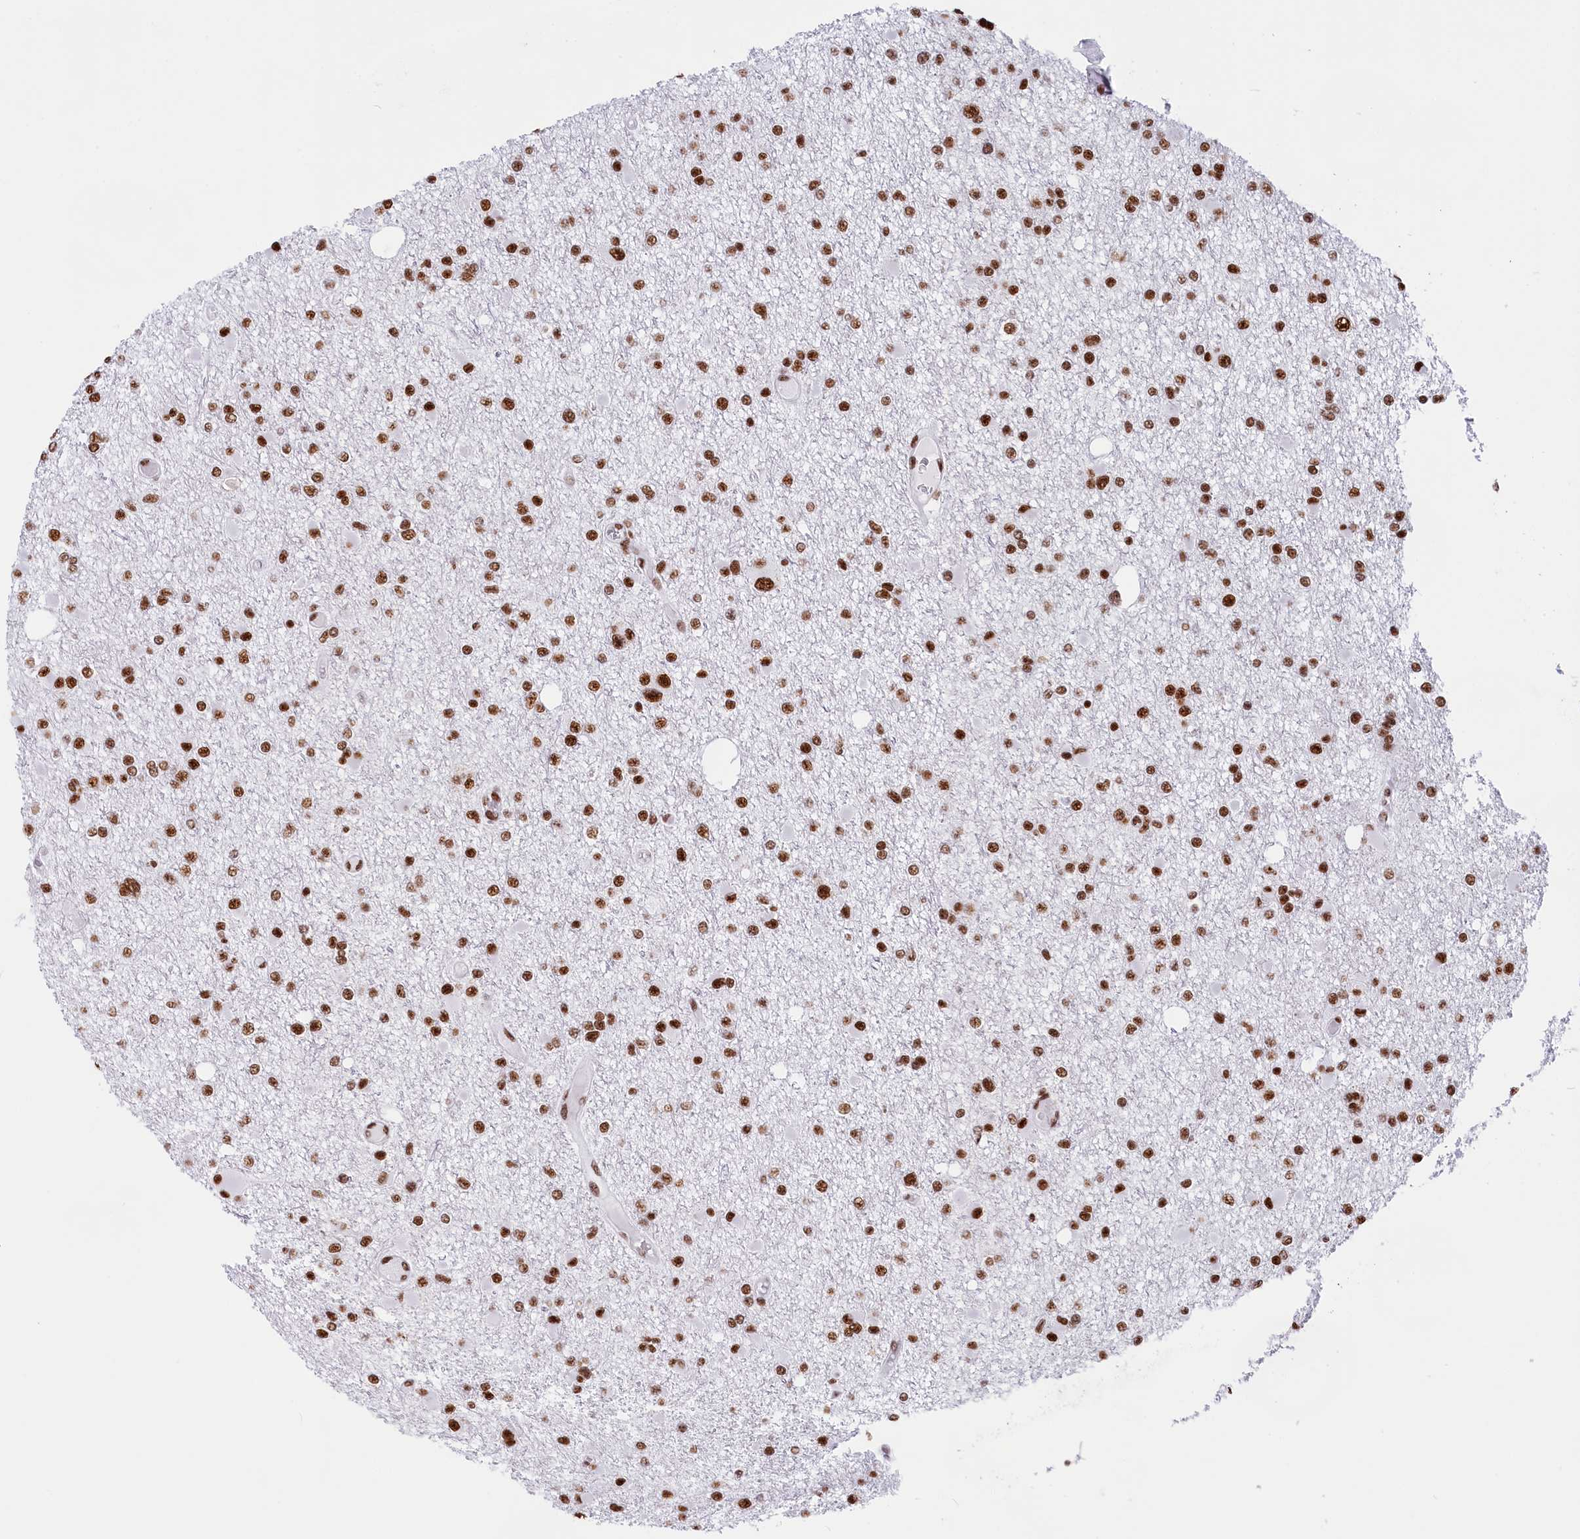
{"staining": {"intensity": "strong", "quantity": ">75%", "location": "nuclear"}, "tissue": "glioma", "cell_type": "Tumor cells", "image_type": "cancer", "snomed": [{"axis": "morphology", "description": "Glioma, malignant, Low grade"}, {"axis": "topography", "description": "Brain"}], "caption": "Immunohistochemistry (IHC) micrograph of neoplastic tissue: glioma stained using IHC demonstrates high levels of strong protein expression localized specifically in the nuclear of tumor cells, appearing as a nuclear brown color.", "gene": "SNRNP70", "patient": {"sex": "female", "age": 22}}